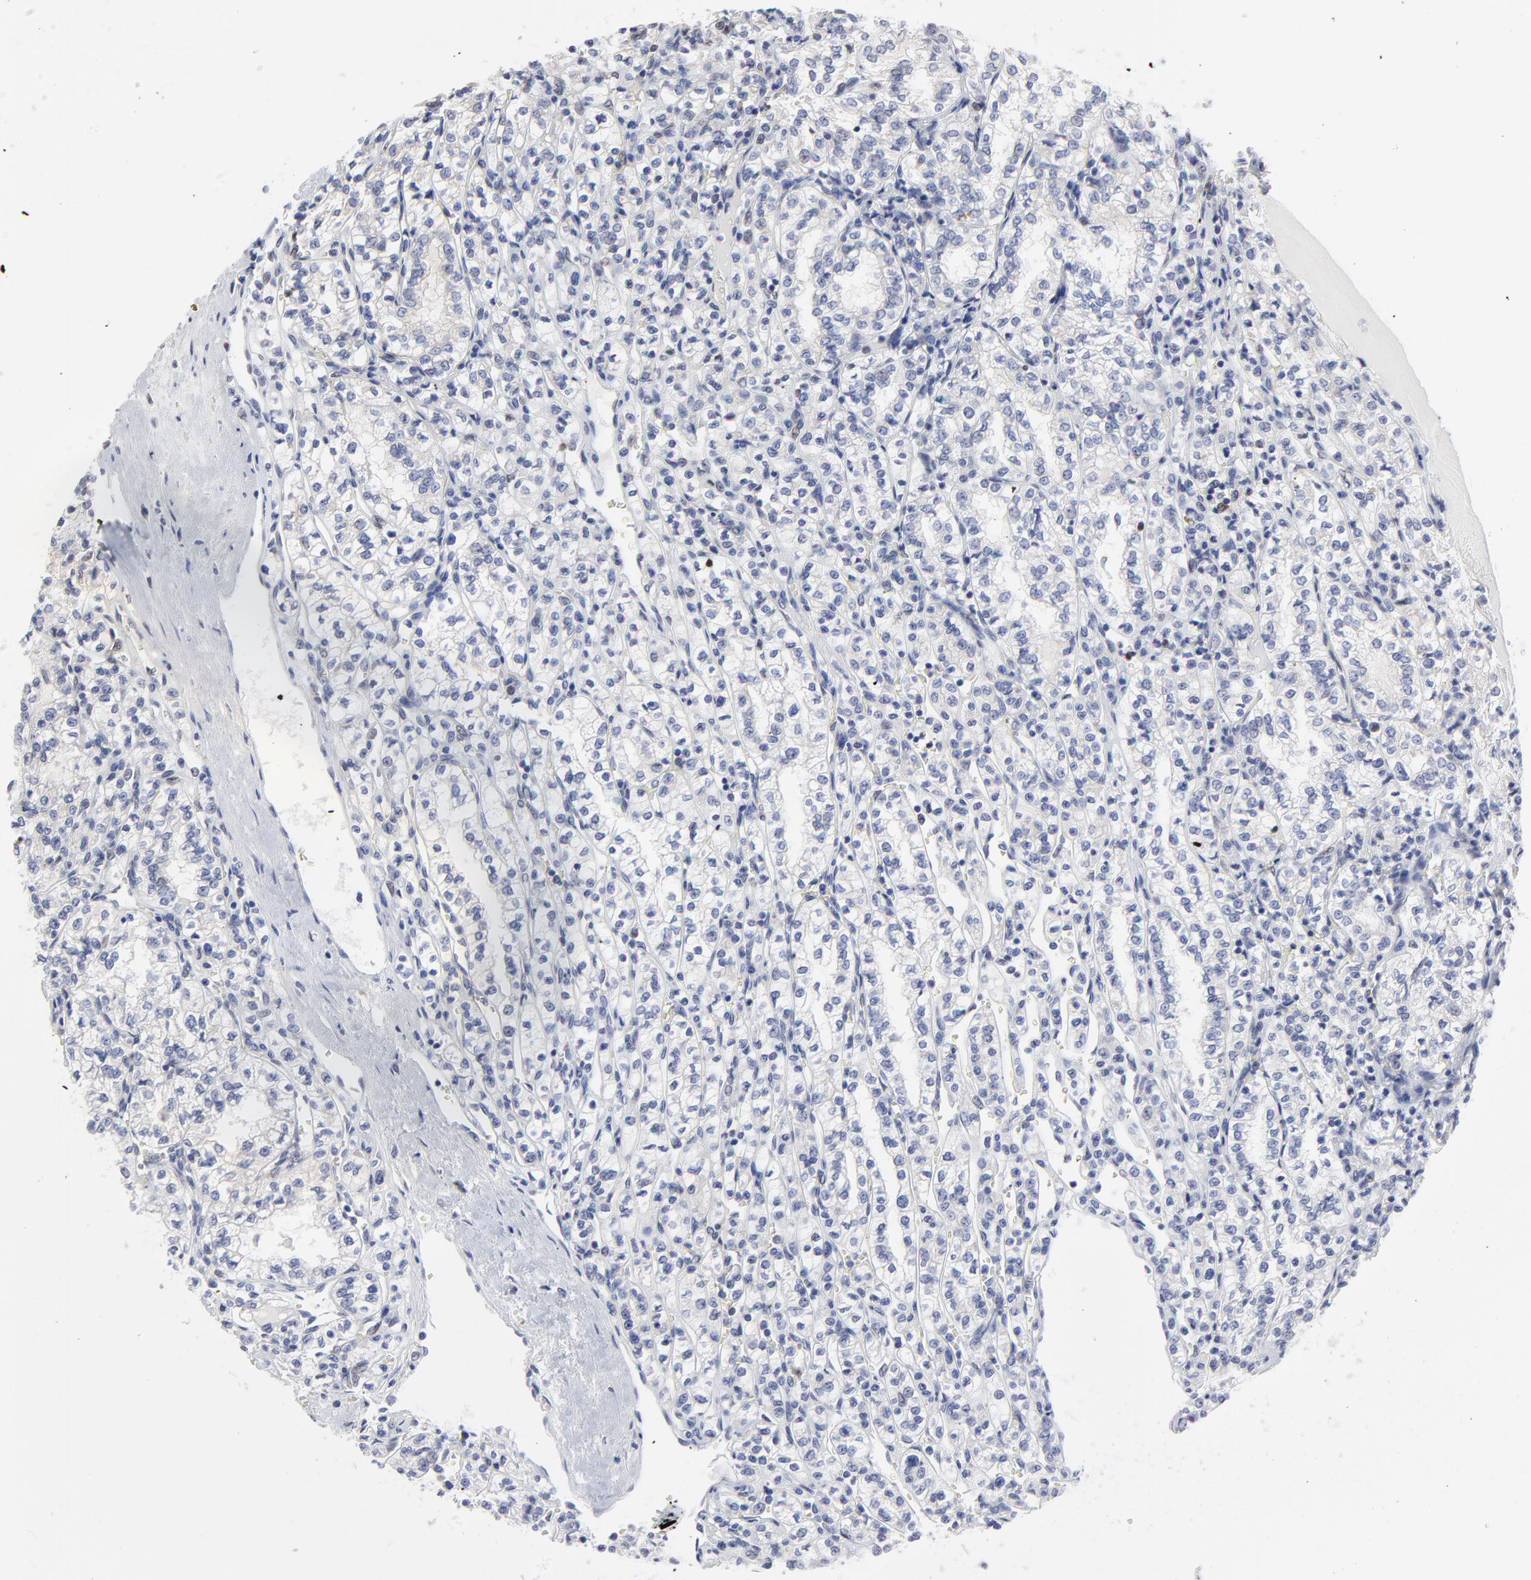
{"staining": {"intensity": "negative", "quantity": "none", "location": "none"}, "tissue": "renal cancer", "cell_type": "Tumor cells", "image_type": "cancer", "snomed": [{"axis": "morphology", "description": "Adenocarcinoma, NOS"}, {"axis": "topography", "description": "Kidney"}], "caption": "This photomicrograph is of renal cancer stained with immunohistochemistry (IHC) to label a protein in brown with the nuclei are counter-stained blue. There is no positivity in tumor cells.", "gene": "NCAPH", "patient": {"sex": "male", "age": 61}}